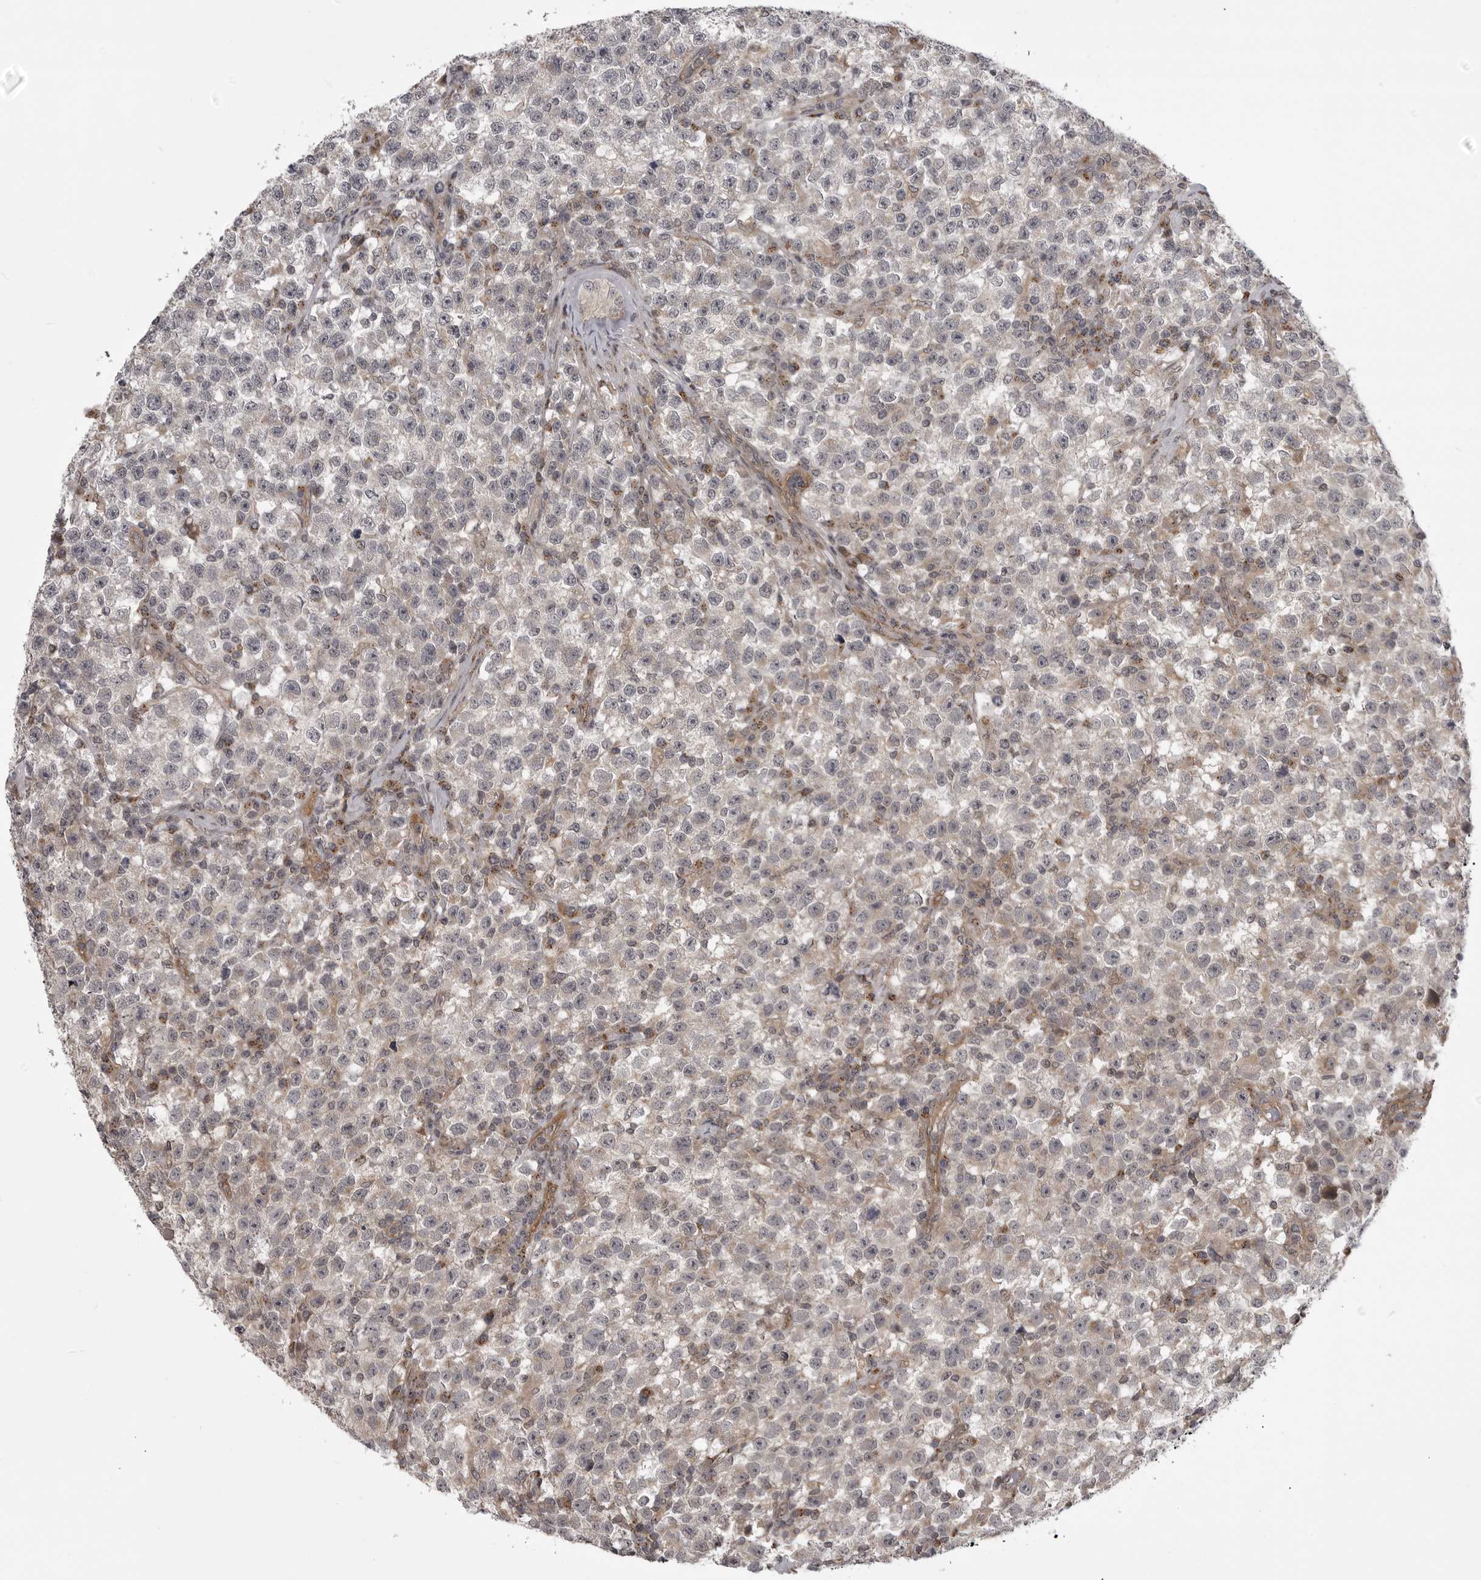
{"staining": {"intensity": "negative", "quantity": "none", "location": "none"}, "tissue": "testis cancer", "cell_type": "Tumor cells", "image_type": "cancer", "snomed": [{"axis": "morphology", "description": "Seminoma, NOS"}, {"axis": "topography", "description": "Testis"}], "caption": "Seminoma (testis) stained for a protein using immunohistochemistry (IHC) displays no expression tumor cells.", "gene": "SNX16", "patient": {"sex": "male", "age": 22}}